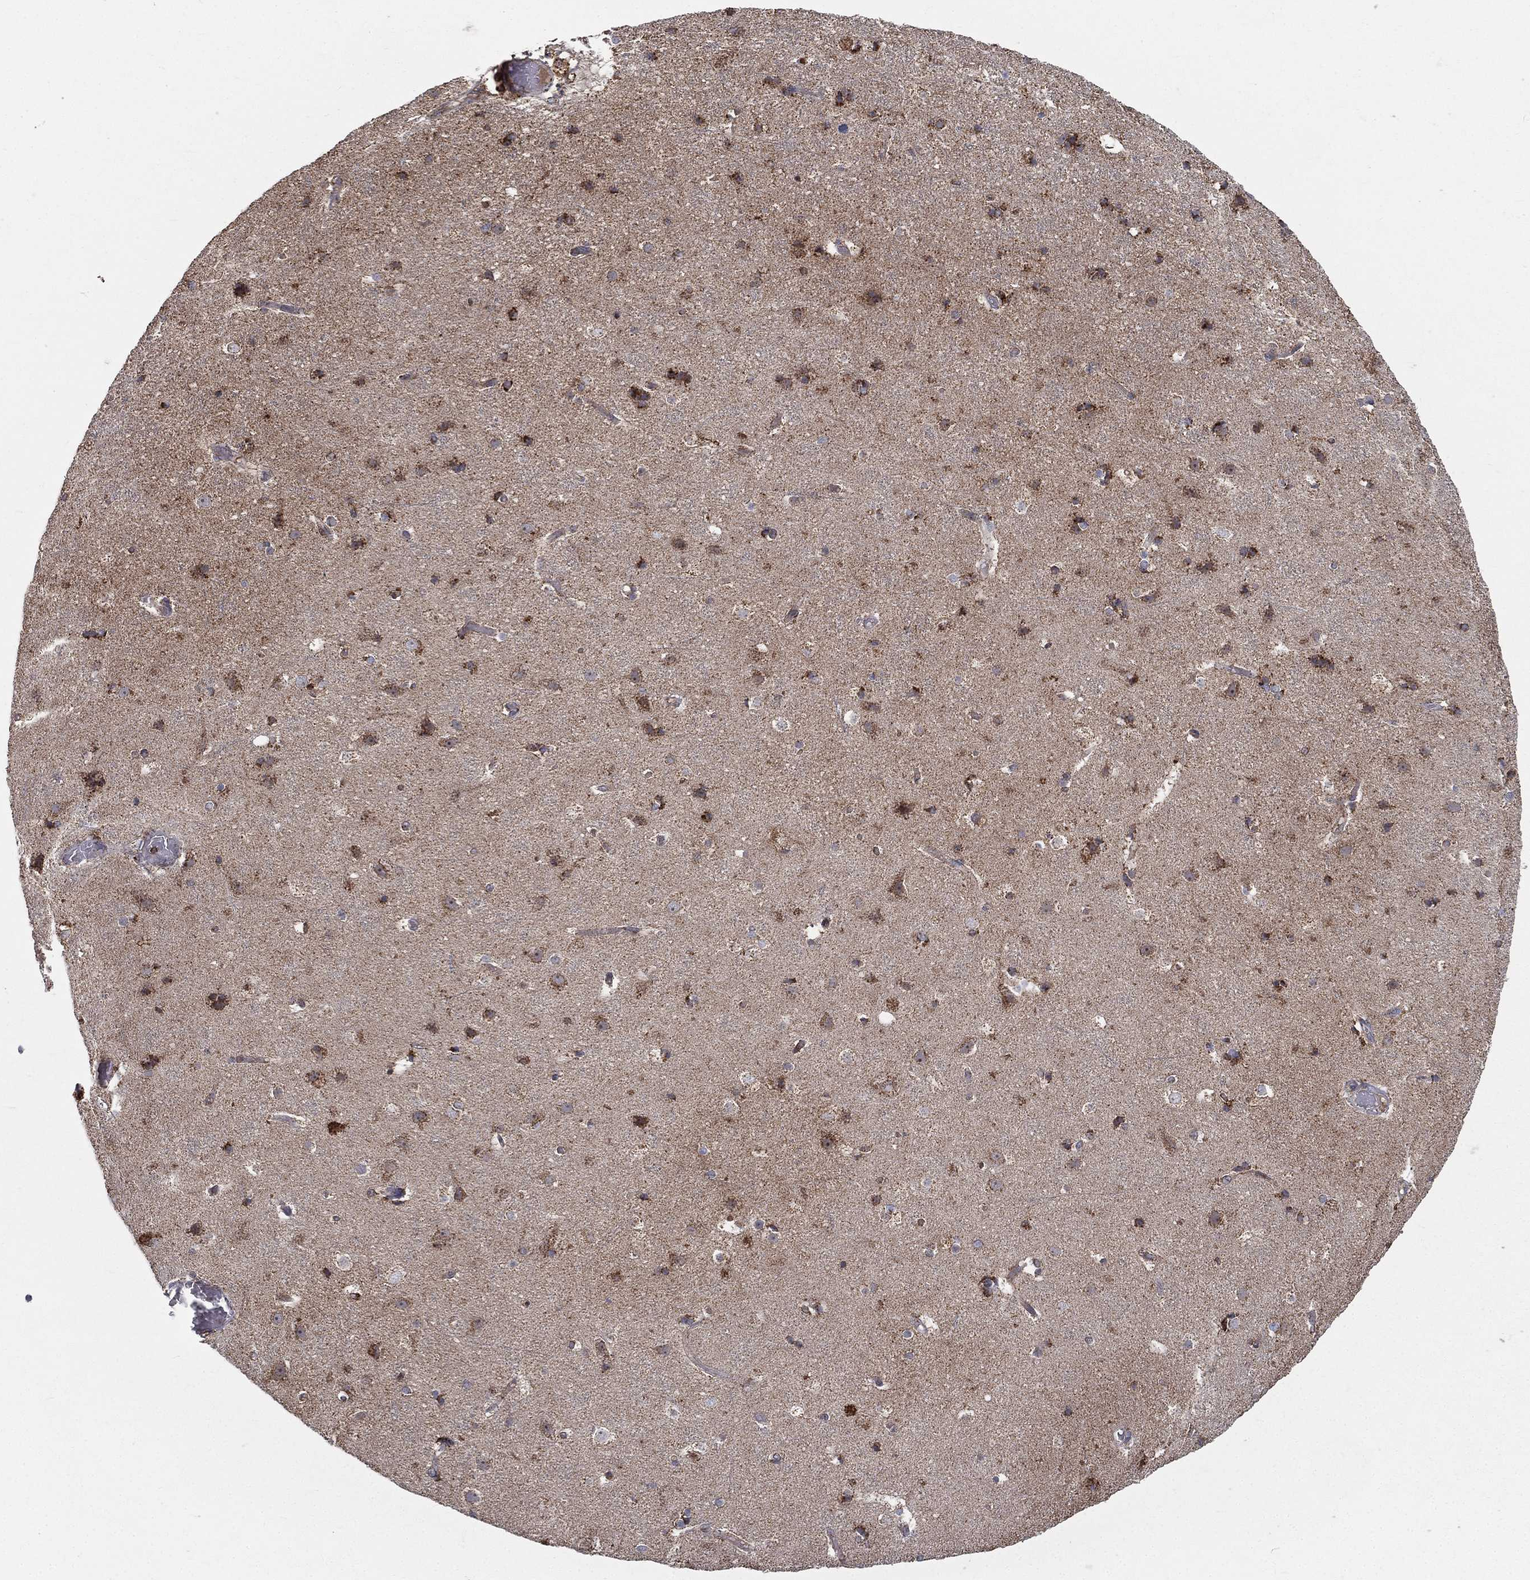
{"staining": {"intensity": "negative", "quantity": "none", "location": "none"}, "tissue": "cerebral cortex", "cell_type": "Endothelial cells", "image_type": "normal", "snomed": [{"axis": "morphology", "description": "Normal tissue, NOS"}, {"axis": "topography", "description": "Cerebral cortex"}], "caption": "A histopathology image of human cerebral cortex is negative for staining in endothelial cells. (DAB immunohistochemistry (IHC) with hematoxylin counter stain).", "gene": "RIN3", "patient": {"sex": "female", "age": 52}}